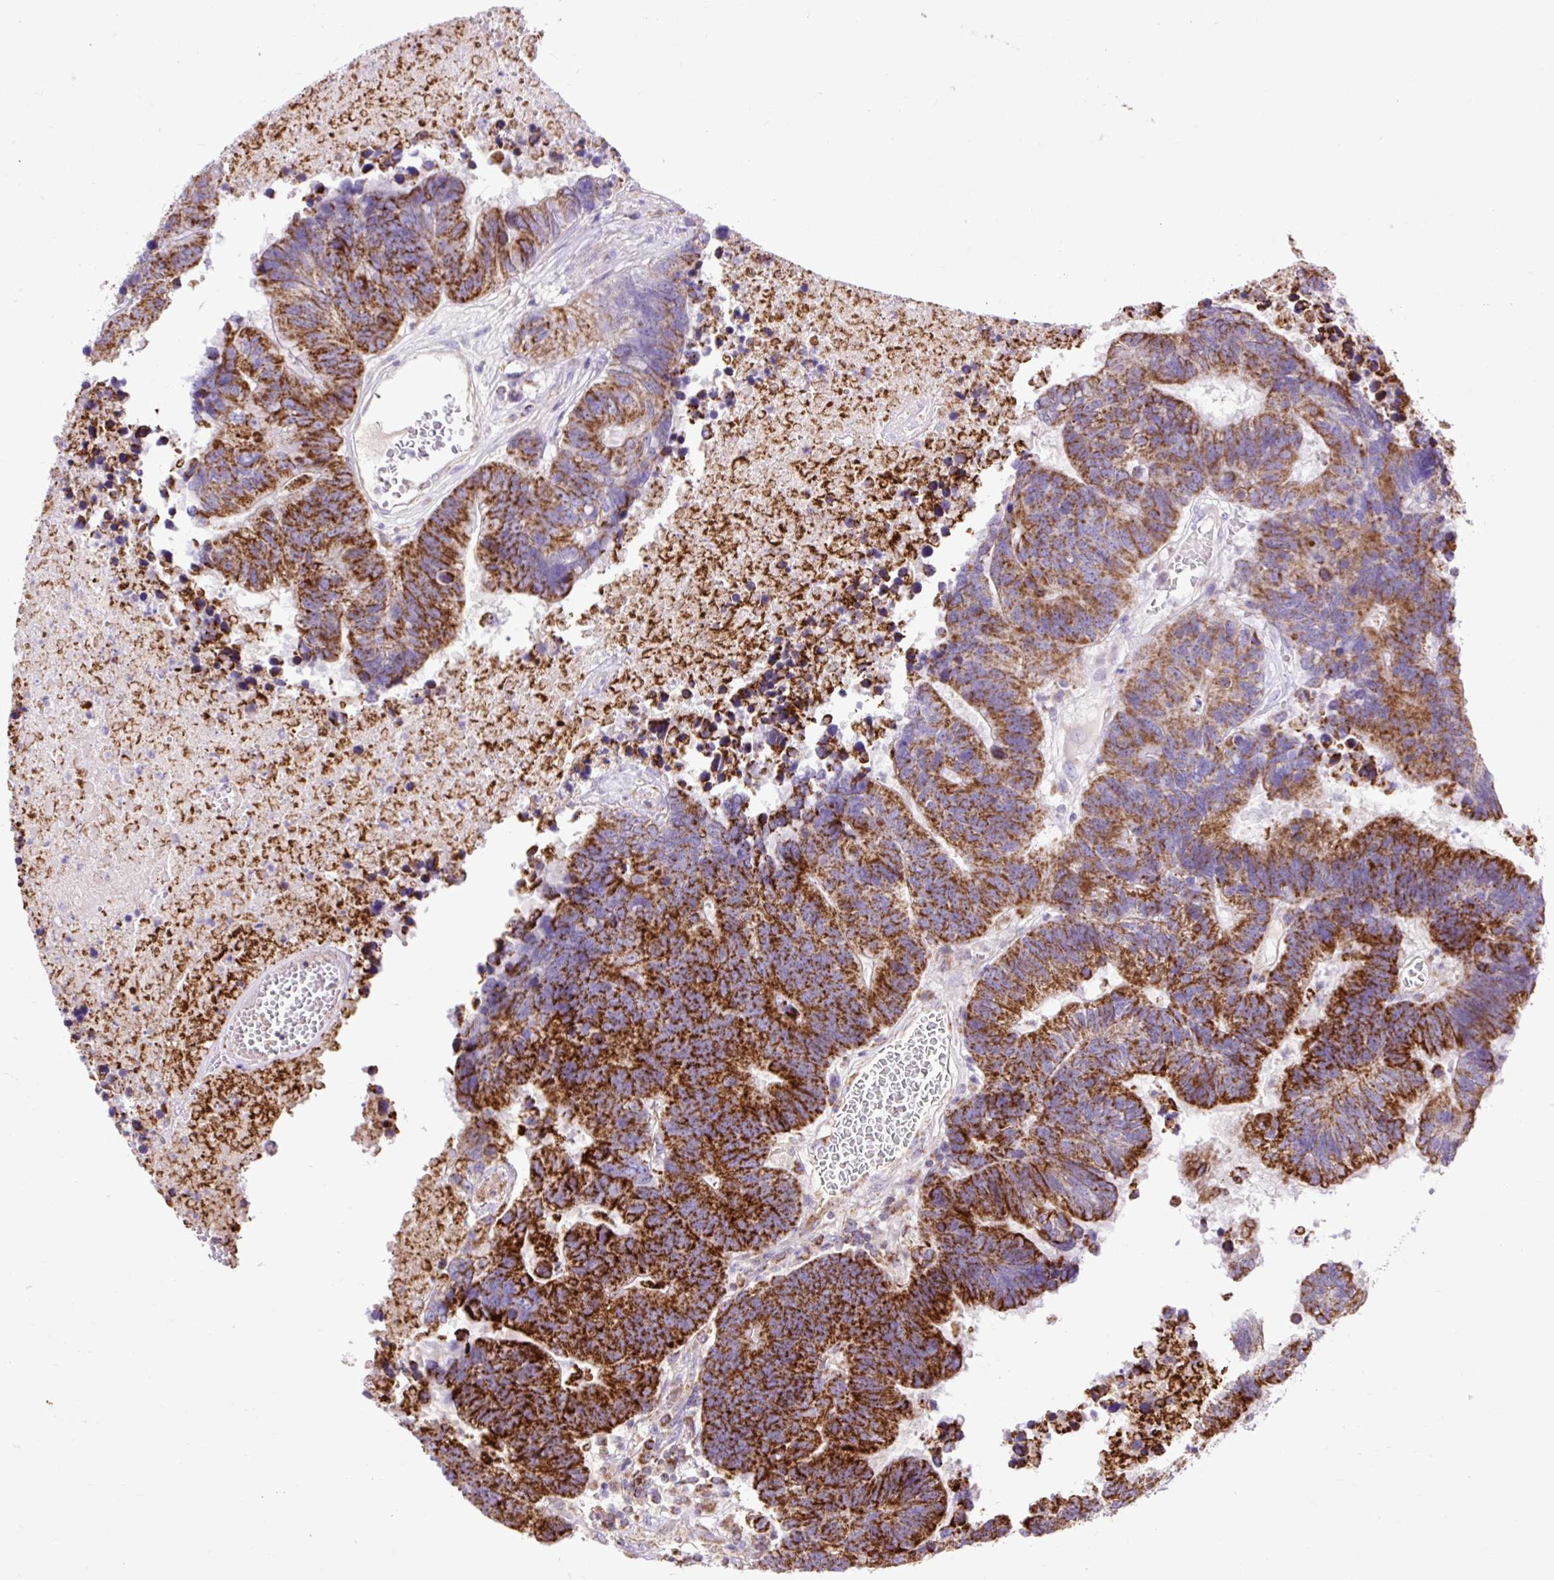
{"staining": {"intensity": "strong", "quantity": ">75%", "location": "cytoplasmic/membranous"}, "tissue": "colorectal cancer", "cell_type": "Tumor cells", "image_type": "cancer", "snomed": [{"axis": "morphology", "description": "Adenocarcinoma, NOS"}, {"axis": "topography", "description": "Colon"}], "caption": "Strong cytoplasmic/membranous protein expression is present in about >75% of tumor cells in colorectal cancer. The staining is performed using DAB brown chromogen to label protein expression. The nuclei are counter-stained blue using hematoxylin.", "gene": "TOMM40", "patient": {"sex": "female", "age": 48}}